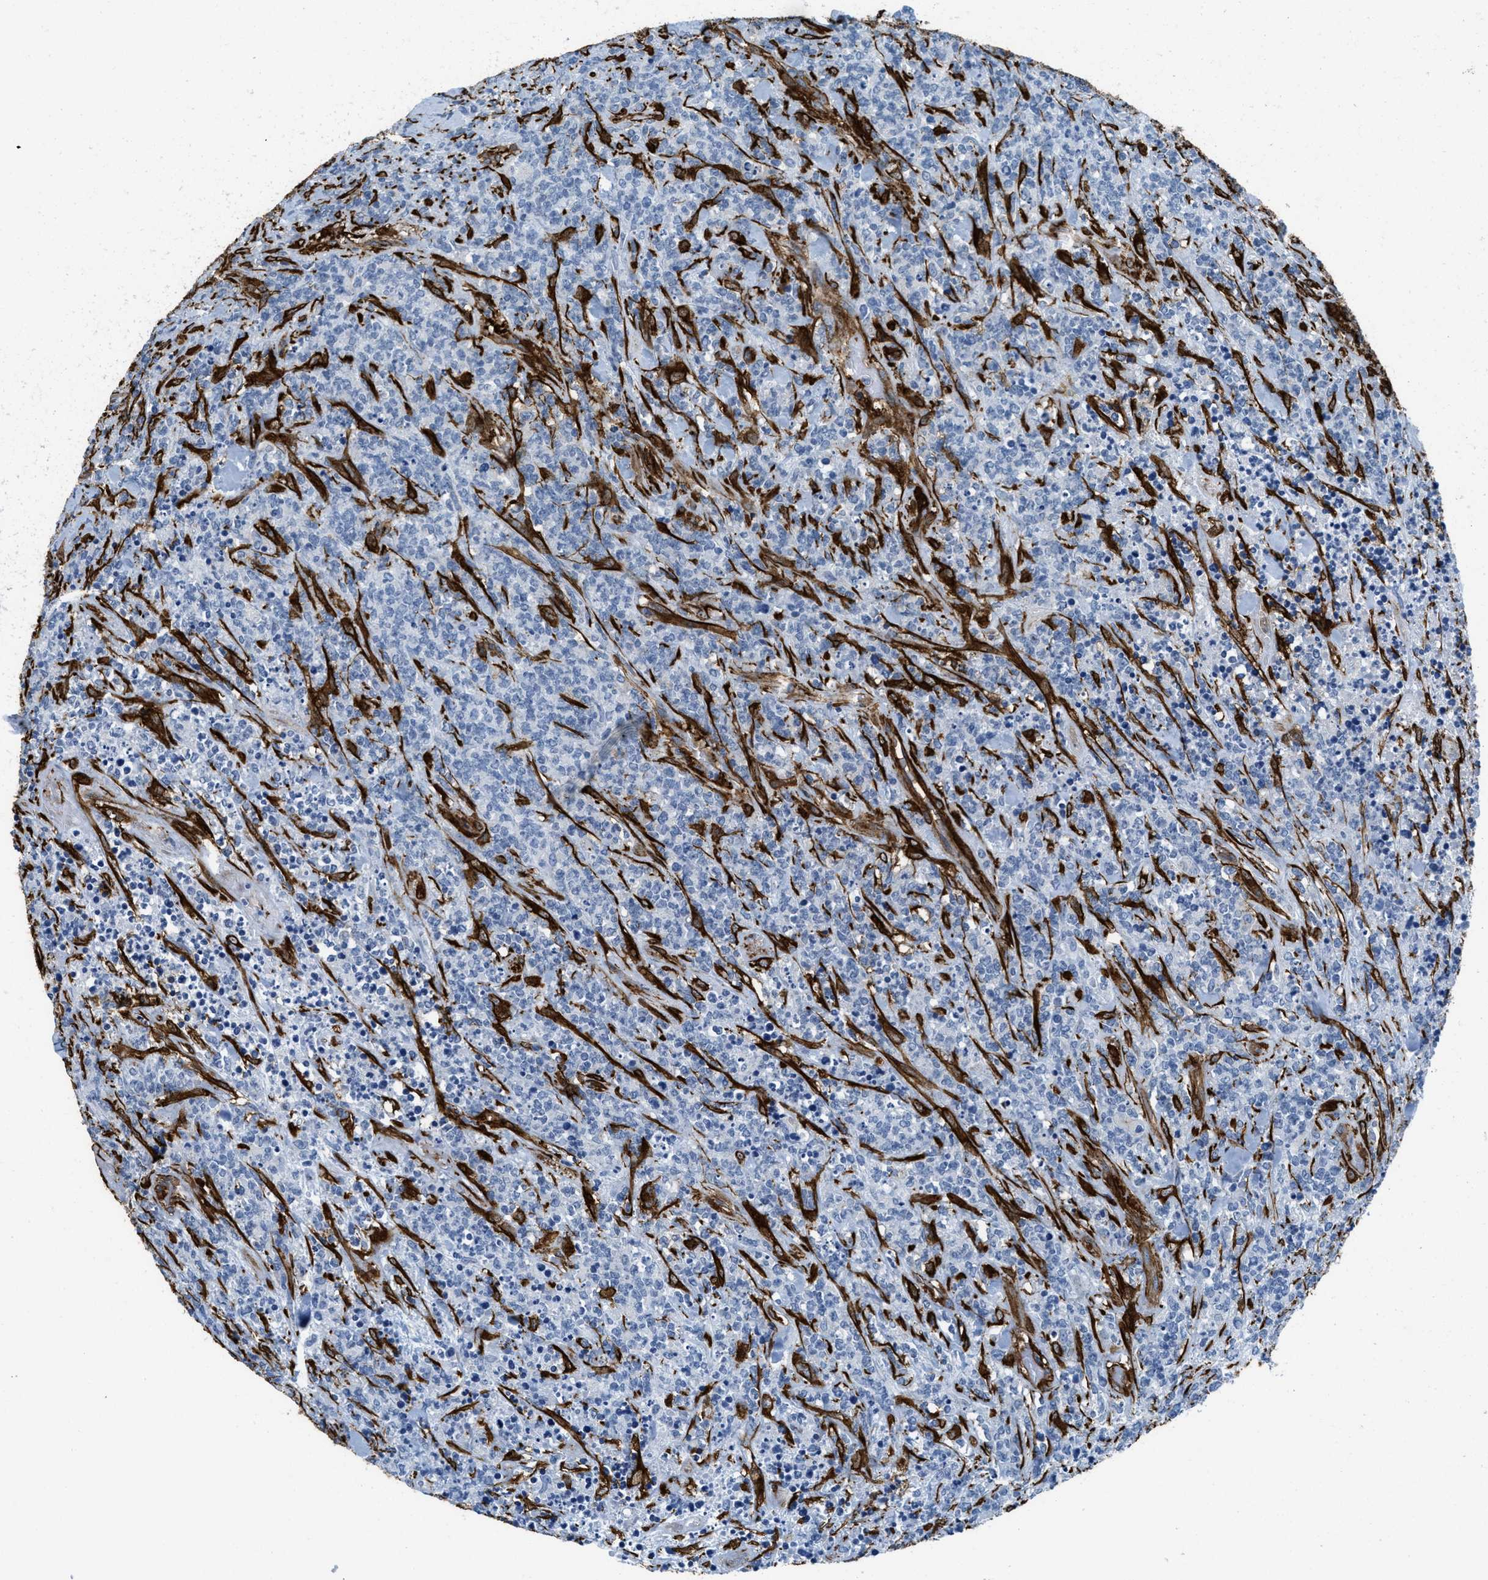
{"staining": {"intensity": "negative", "quantity": "none", "location": "none"}, "tissue": "lymphoma", "cell_type": "Tumor cells", "image_type": "cancer", "snomed": [{"axis": "morphology", "description": "Malignant lymphoma, non-Hodgkin's type, High grade"}, {"axis": "topography", "description": "Soft tissue"}], "caption": "Human malignant lymphoma, non-Hodgkin's type (high-grade) stained for a protein using immunohistochemistry displays no staining in tumor cells.", "gene": "CALD1", "patient": {"sex": "male", "age": 18}}